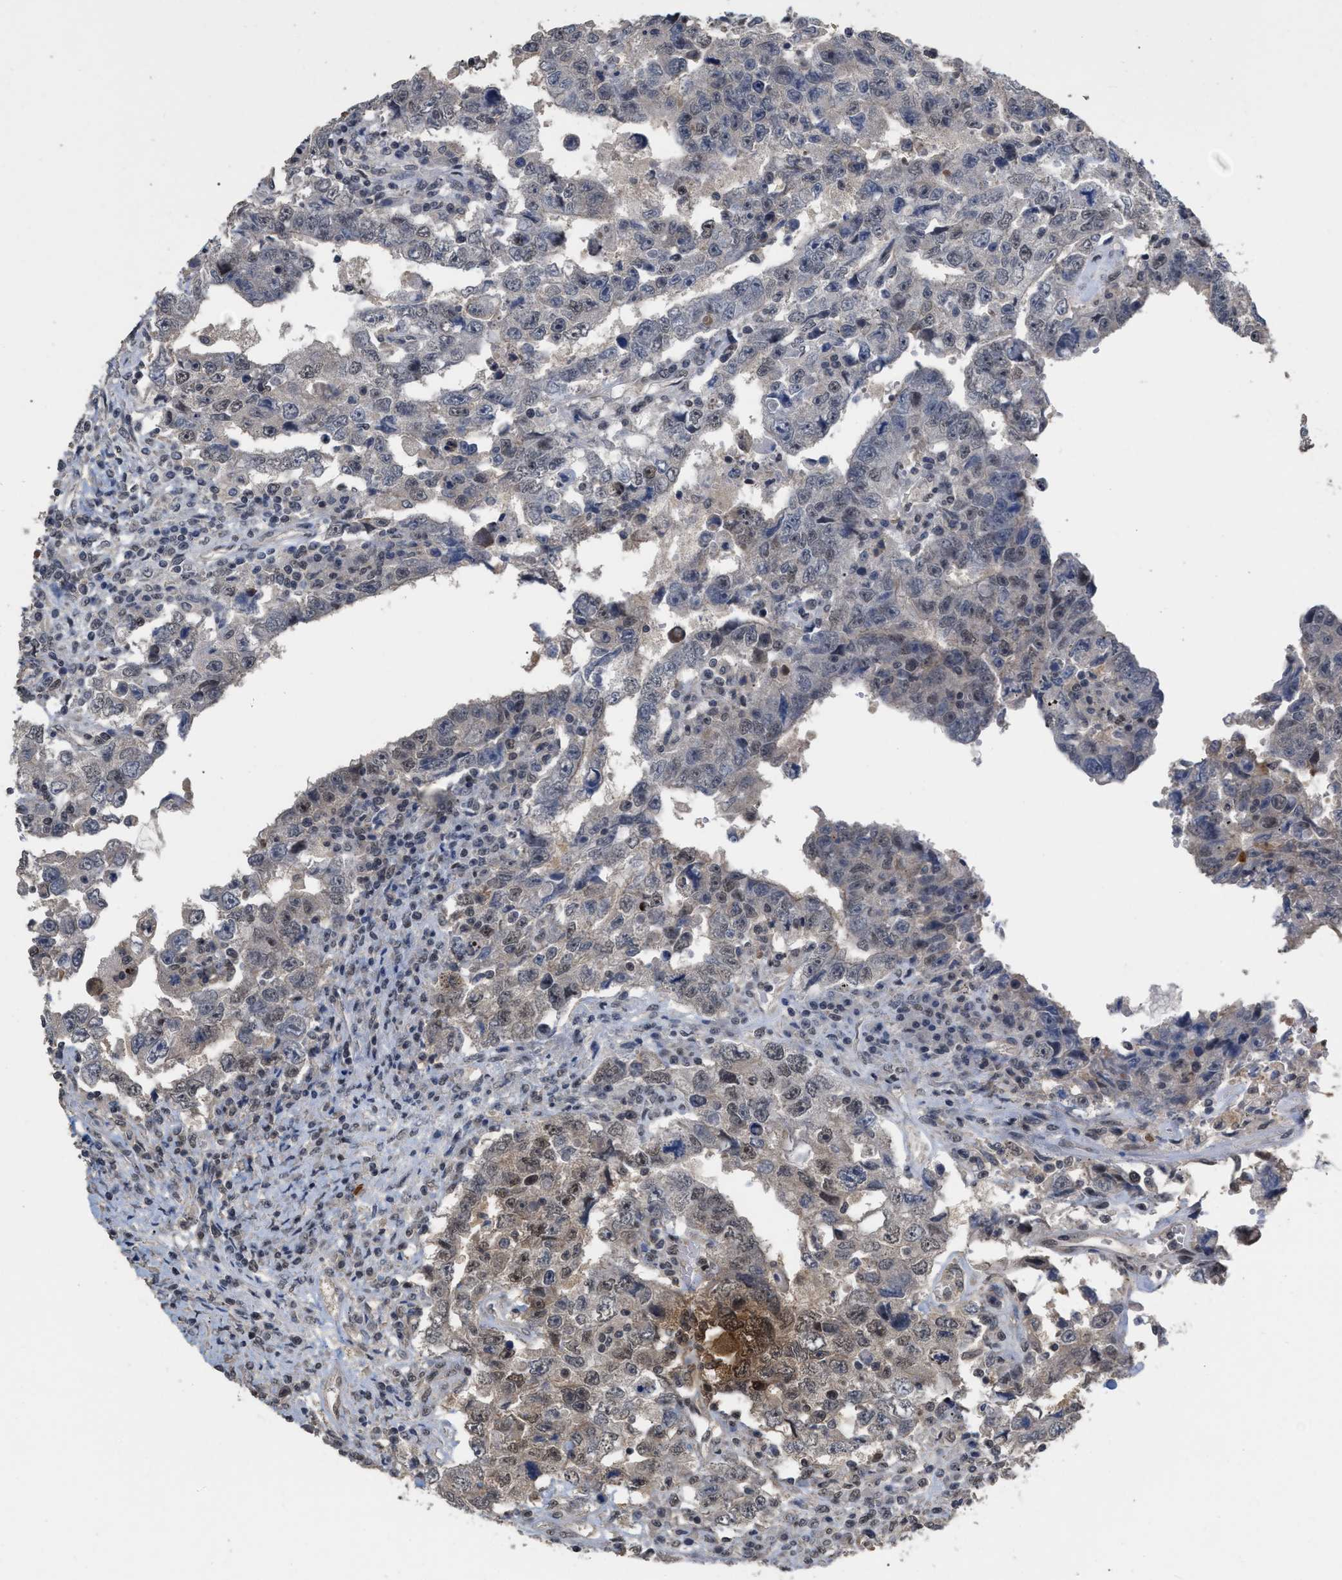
{"staining": {"intensity": "weak", "quantity": "25%-75%", "location": "cytoplasmic/membranous,nuclear"}, "tissue": "testis cancer", "cell_type": "Tumor cells", "image_type": "cancer", "snomed": [{"axis": "morphology", "description": "Carcinoma, Embryonal, NOS"}, {"axis": "topography", "description": "Testis"}], "caption": "Tumor cells demonstrate low levels of weak cytoplasmic/membranous and nuclear expression in approximately 25%-75% of cells in human embryonal carcinoma (testis).", "gene": "JAZF1", "patient": {"sex": "male", "age": 26}}